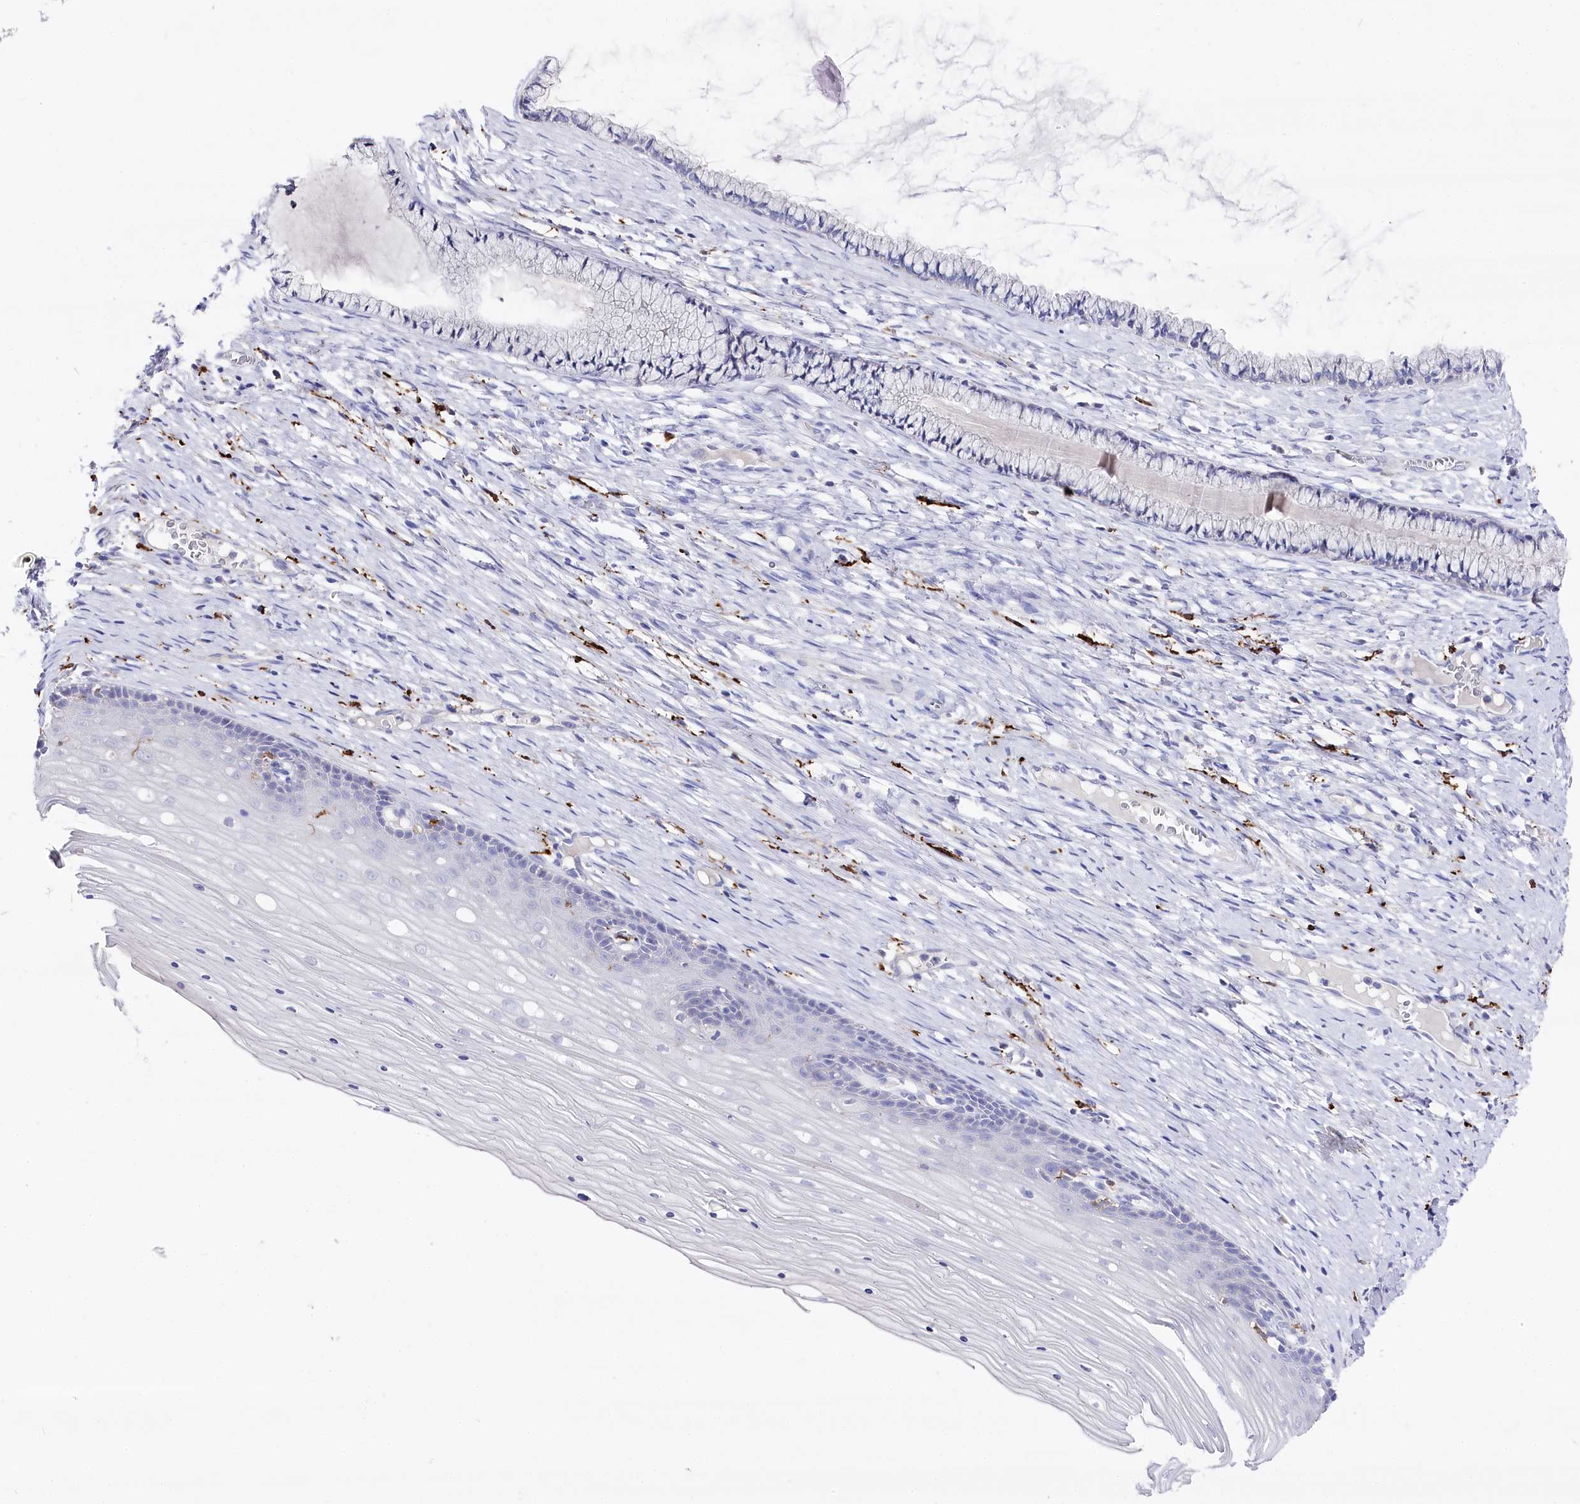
{"staining": {"intensity": "negative", "quantity": "none", "location": "none"}, "tissue": "cervix", "cell_type": "Glandular cells", "image_type": "normal", "snomed": [{"axis": "morphology", "description": "Normal tissue, NOS"}, {"axis": "topography", "description": "Cervix"}], "caption": "A high-resolution micrograph shows immunohistochemistry (IHC) staining of normal cervix, which displays no significant staining in glandular cells.", "gene": "CLEC4M", "patient": {"sex": "female", "age": 42}}